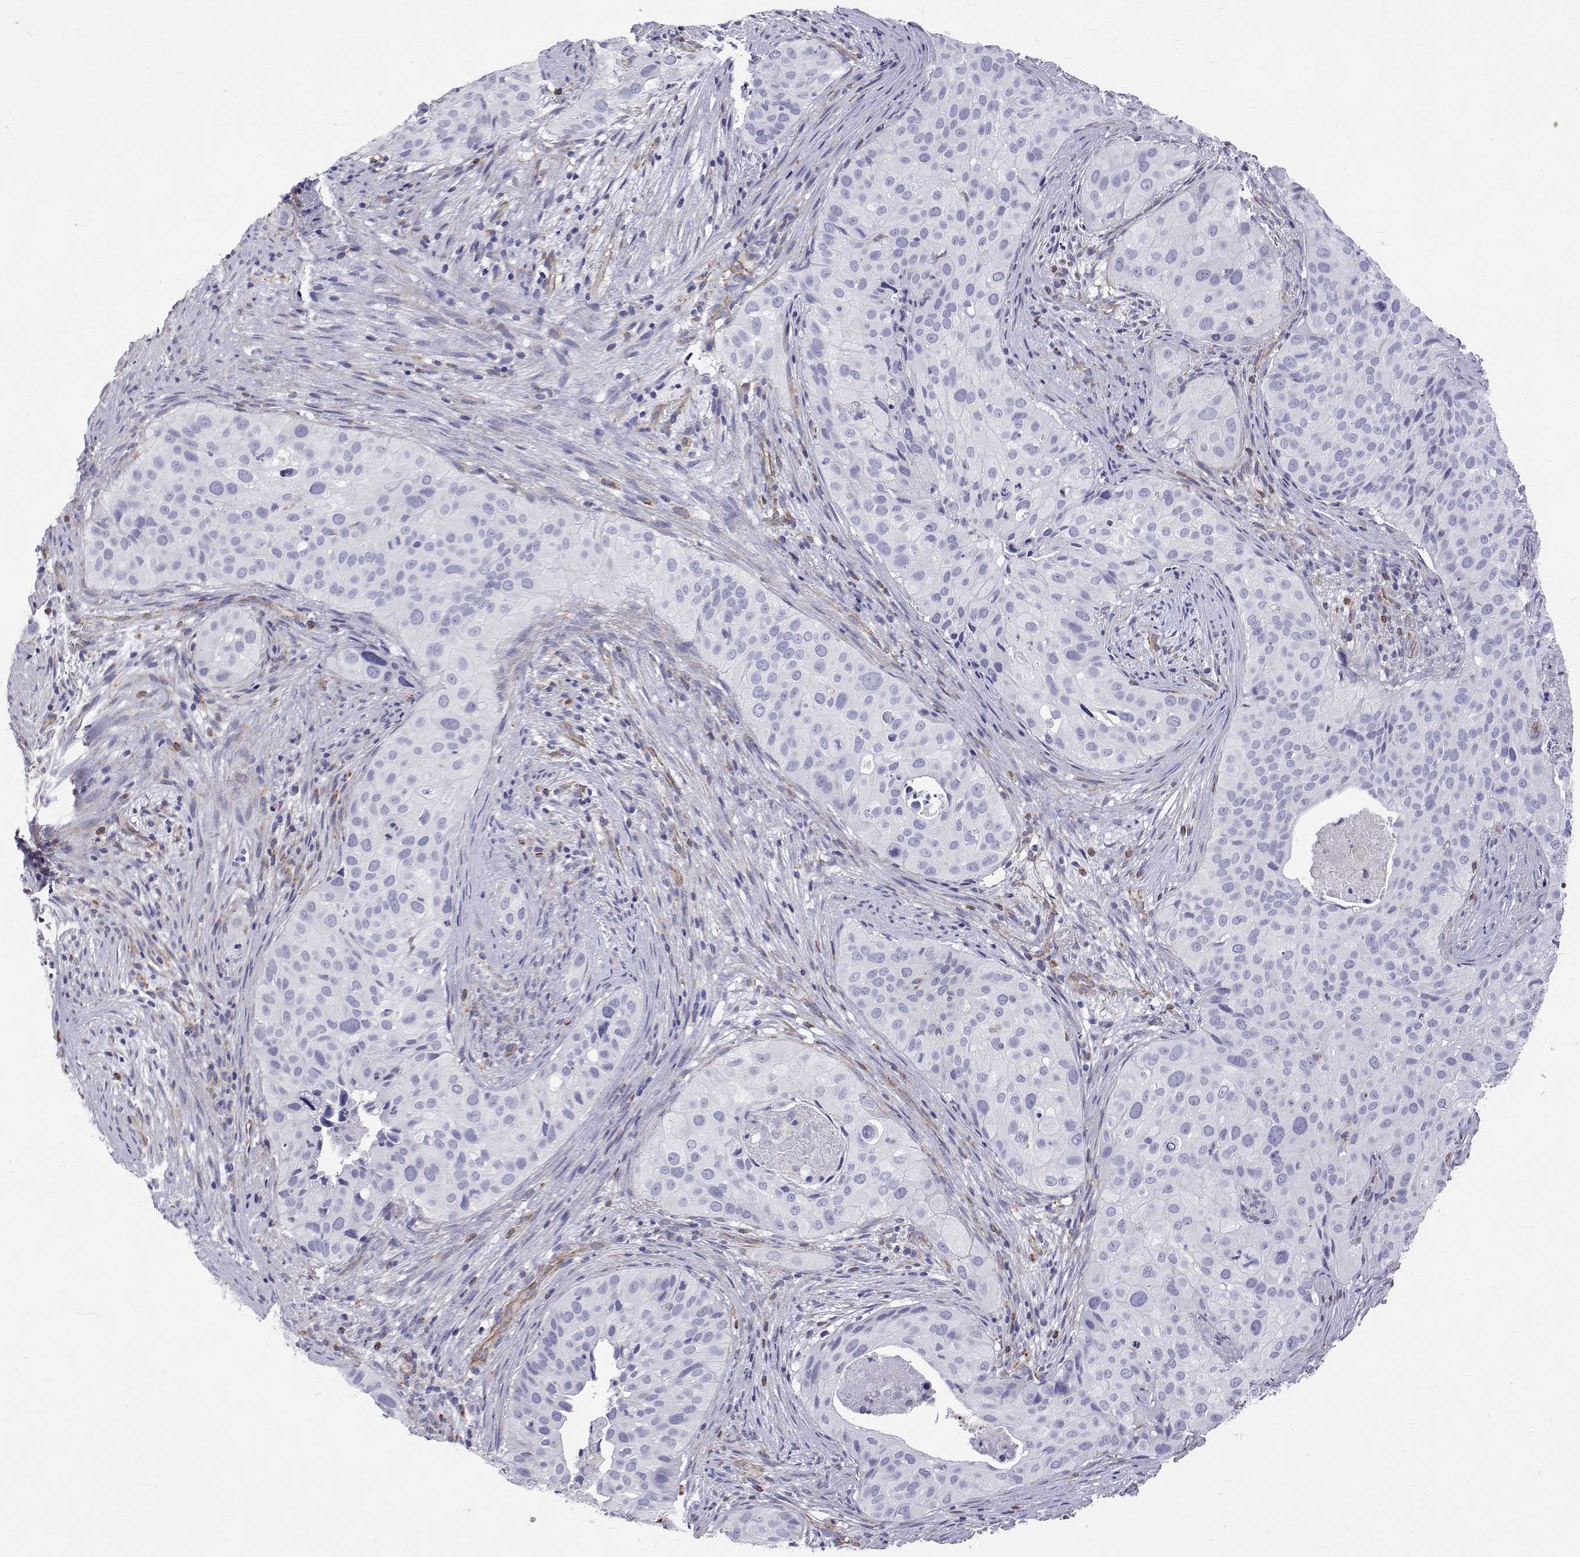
{"staining": {"intensity": "negative", "quantity": "none", "location": "none"}, "tissue": "cervical cancer", "cell_type": "Tumor cells", "image_type": "cancer", "snomed": [{"axis": "morphology", "description": "Squamous cell carcinoma, NOS"}, {"axis": "topography", "description": "Cervix"}], "caption": "This is an immunohistochemistry (IHC) image of human squamous cell carcinoma (cervical). There is no expression in tumor cells.", "gene": "OPRPN", "patient": {"sex": "female", "age": 38}}